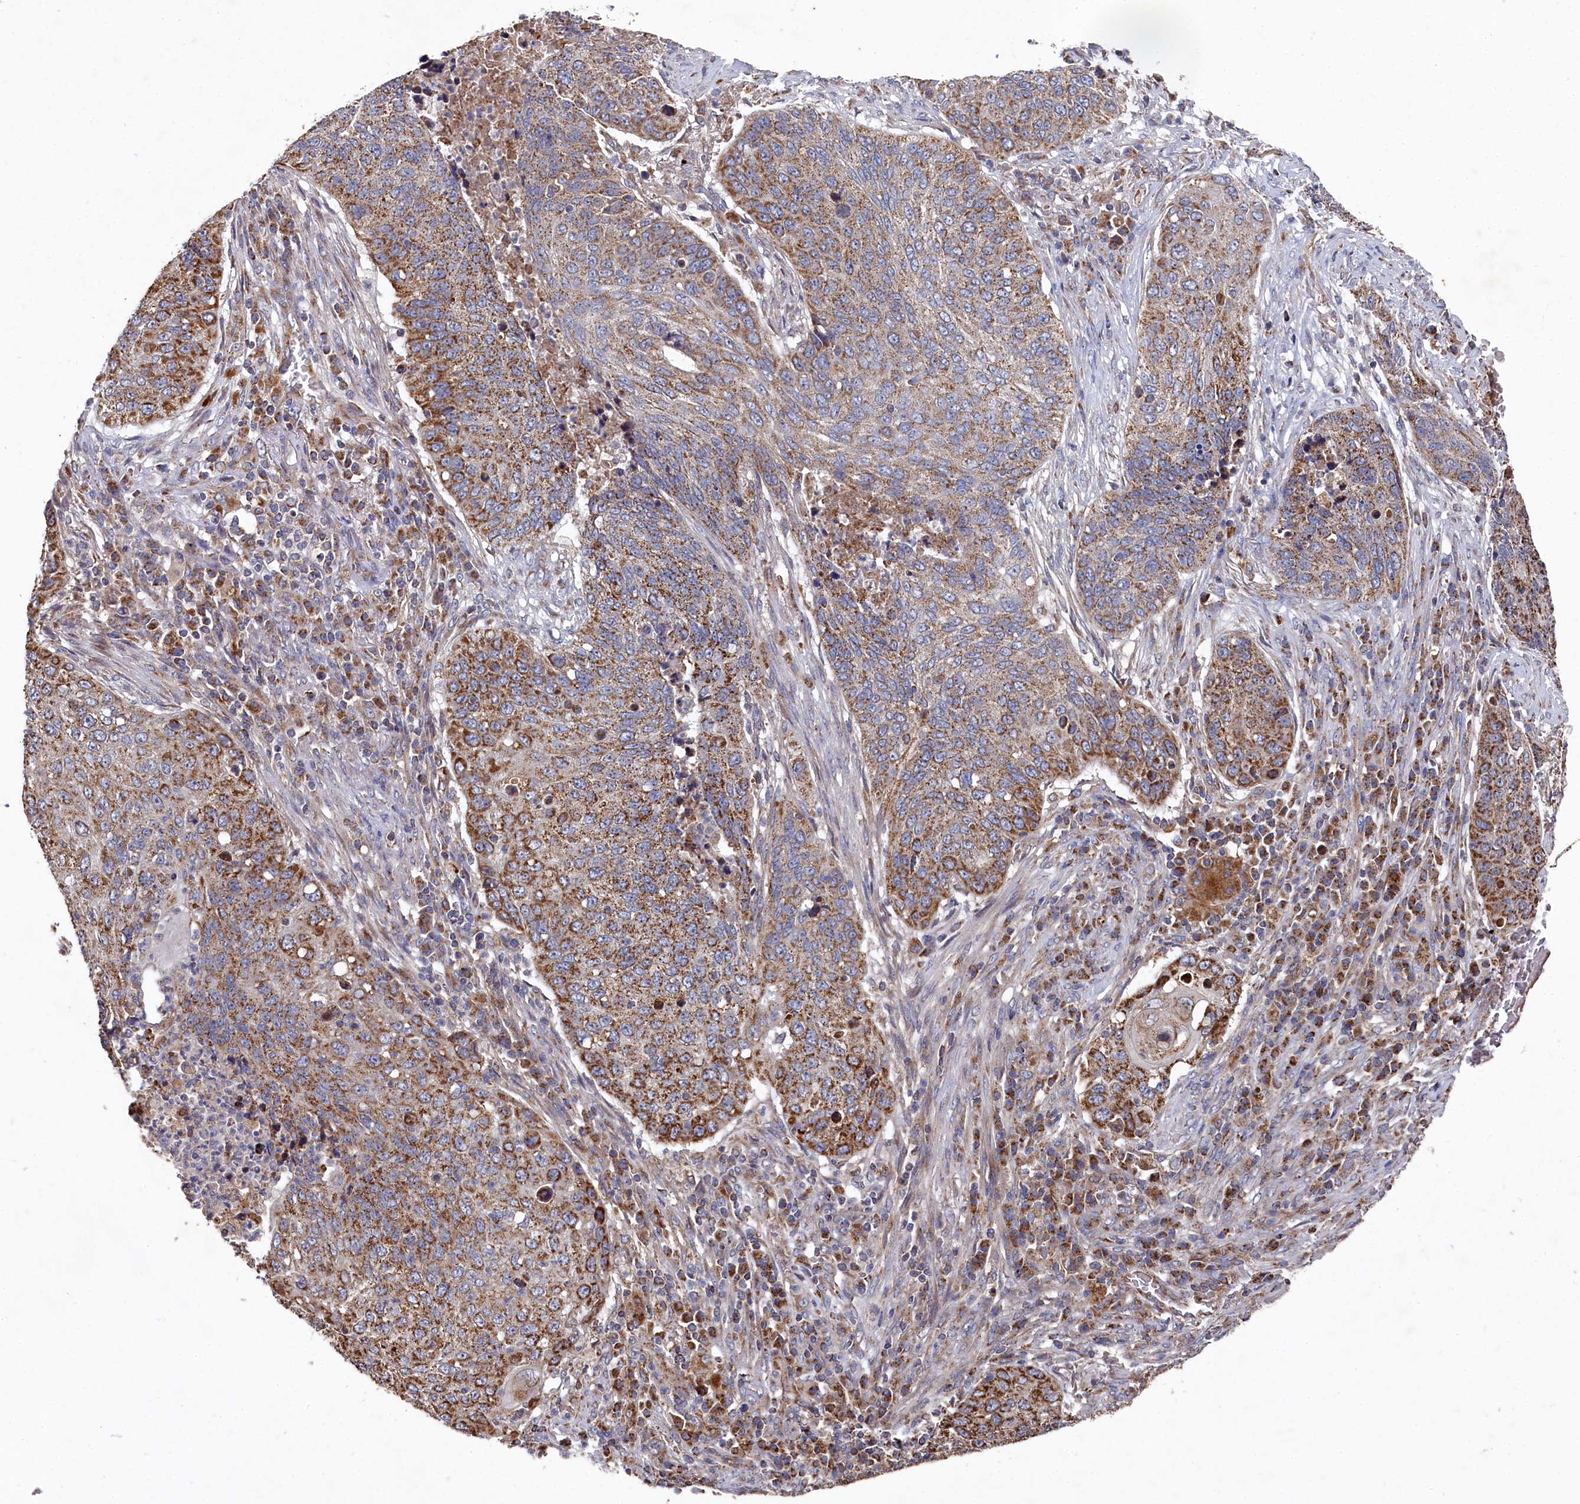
{"staining": {"intensity": "moderate", "quantity": ">75%", "location": "cytoplasmic/membranous"}, "tissue": "lung cancer", "cell_type": "Tumor cells", "image_type": "cancer", "snomed": [{"axis": "morphology", "description": "Squamous cell carcinoma, NOS"}, {"axis": "topography", "description": "Lung"}], "caption": "An image of lung squamous cell carcinoma stained for a protein displays moderate cytoplasmic/membranous brown staining in tumor cells.", "gene": "HAUS2", "patient": {"sex": "female", "age": 63}}